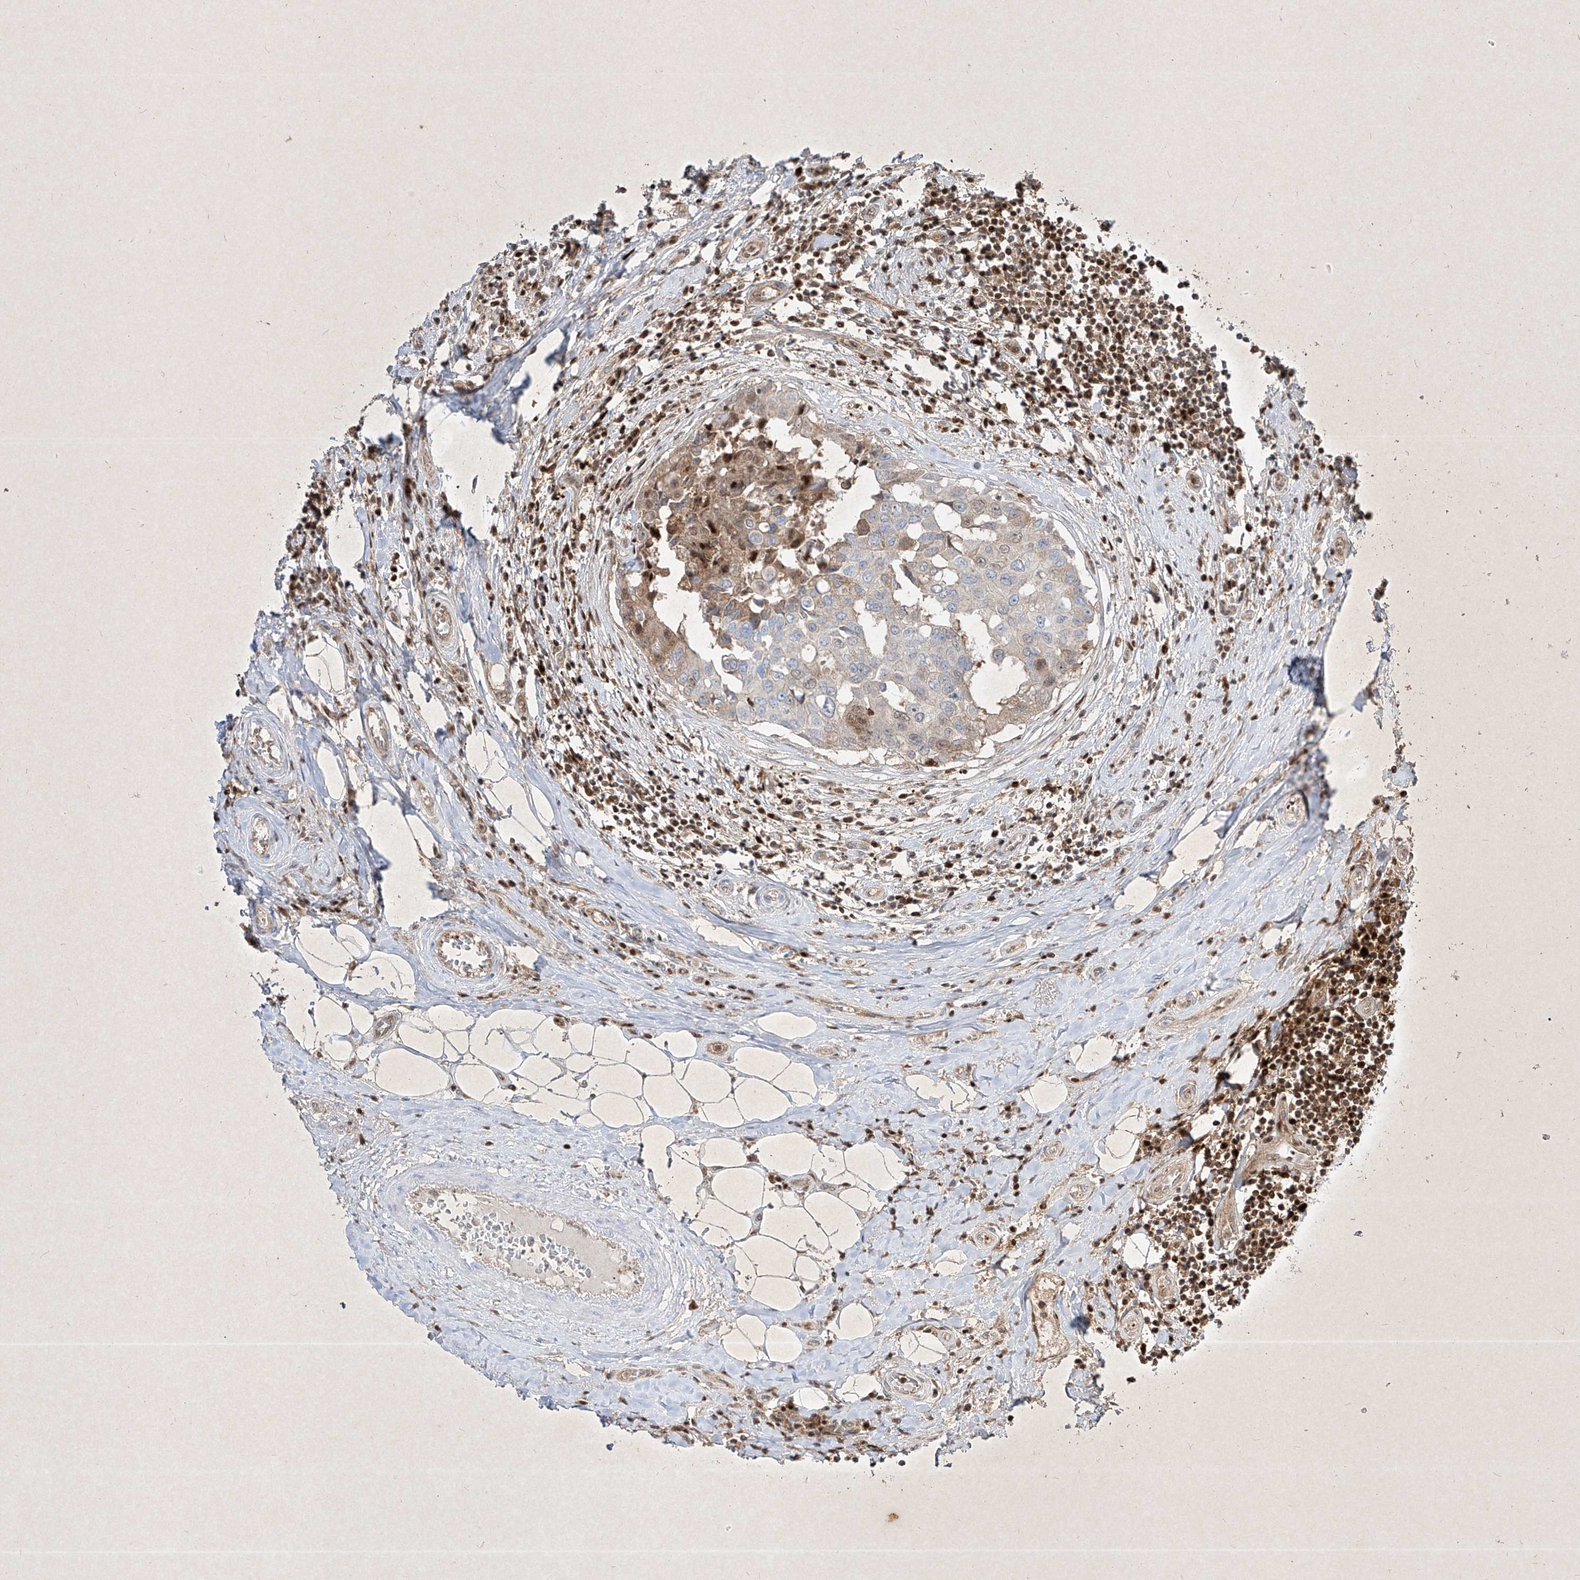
{"staining": {"intensity": "moderate", "quantity": "<25%", "location": "nuclear"}, "tissue": "breast cancer", "cell_type": "Tumor cells", "image_type": "cancer", "snomed": [{"axis": "morphology", "description": "Duct carcinoma"}, {"axis": "topography", "description": "Breast"}], "caption": "Moderate nuclear positivity for a protein is seen in approximately <25% of tumor cells of breast cancer (intraductal carcinoma) using immunohistochemistry.", "gene": "PSMB10", "patient": {"sex": "female", "age": 27}}